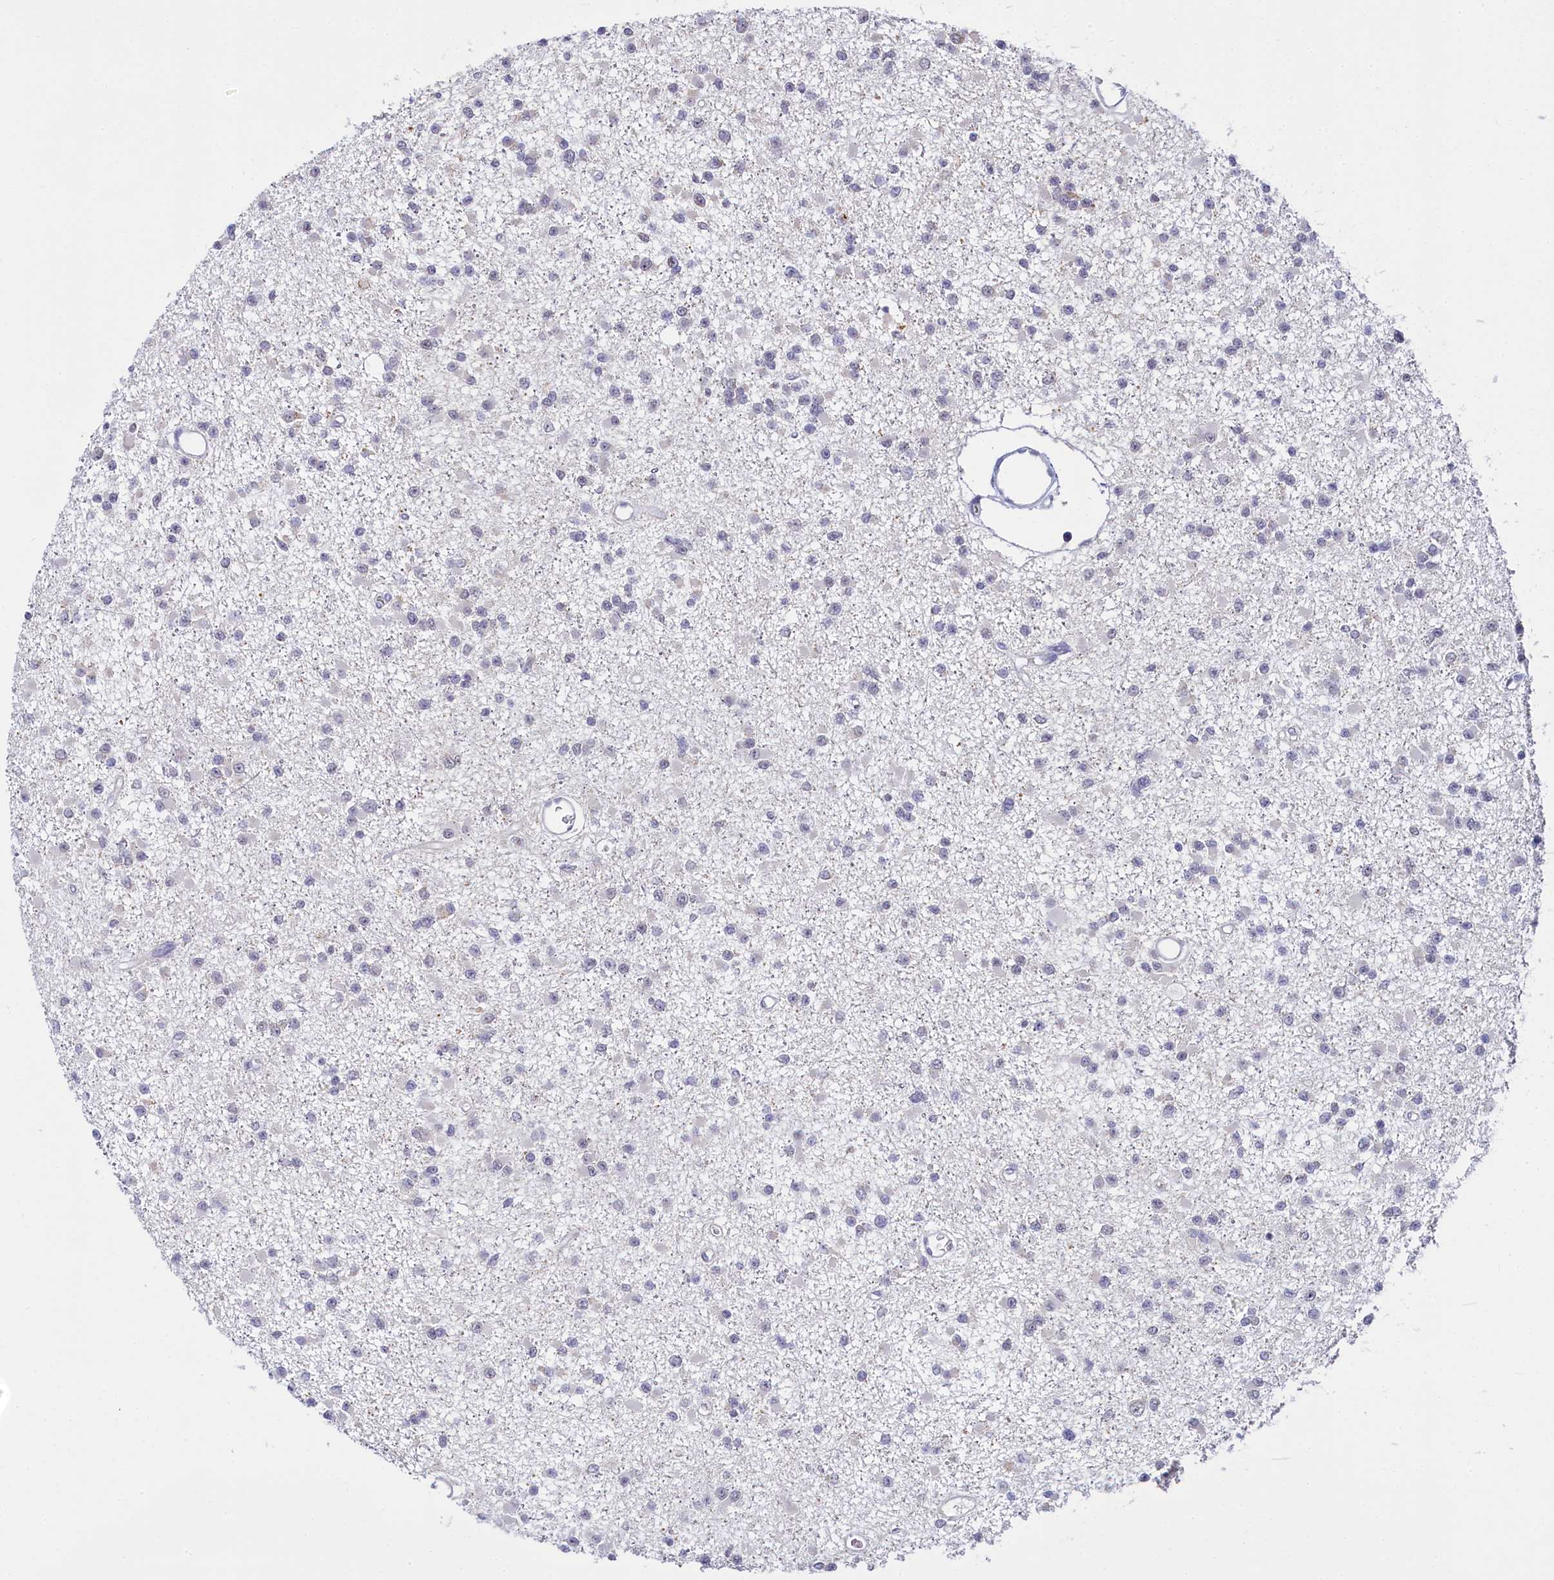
{"staining": {"intensity": "negative", "quantity": "none", "location": "none"}, "tissue": "glioma", "cell_type": "Tumor cells", "image_type": "cancer", "snomed": [{"axis": "morphology", "description": "Glioma, malignant, Low grade"}, {"axis": "topography", "description": "Brain"}], "caption": "An image of glioma stained for a protein shows no brown staining in tumor cells.", "gene": "PPHLN1", "patient": {"sex": "female", "age": 22}}